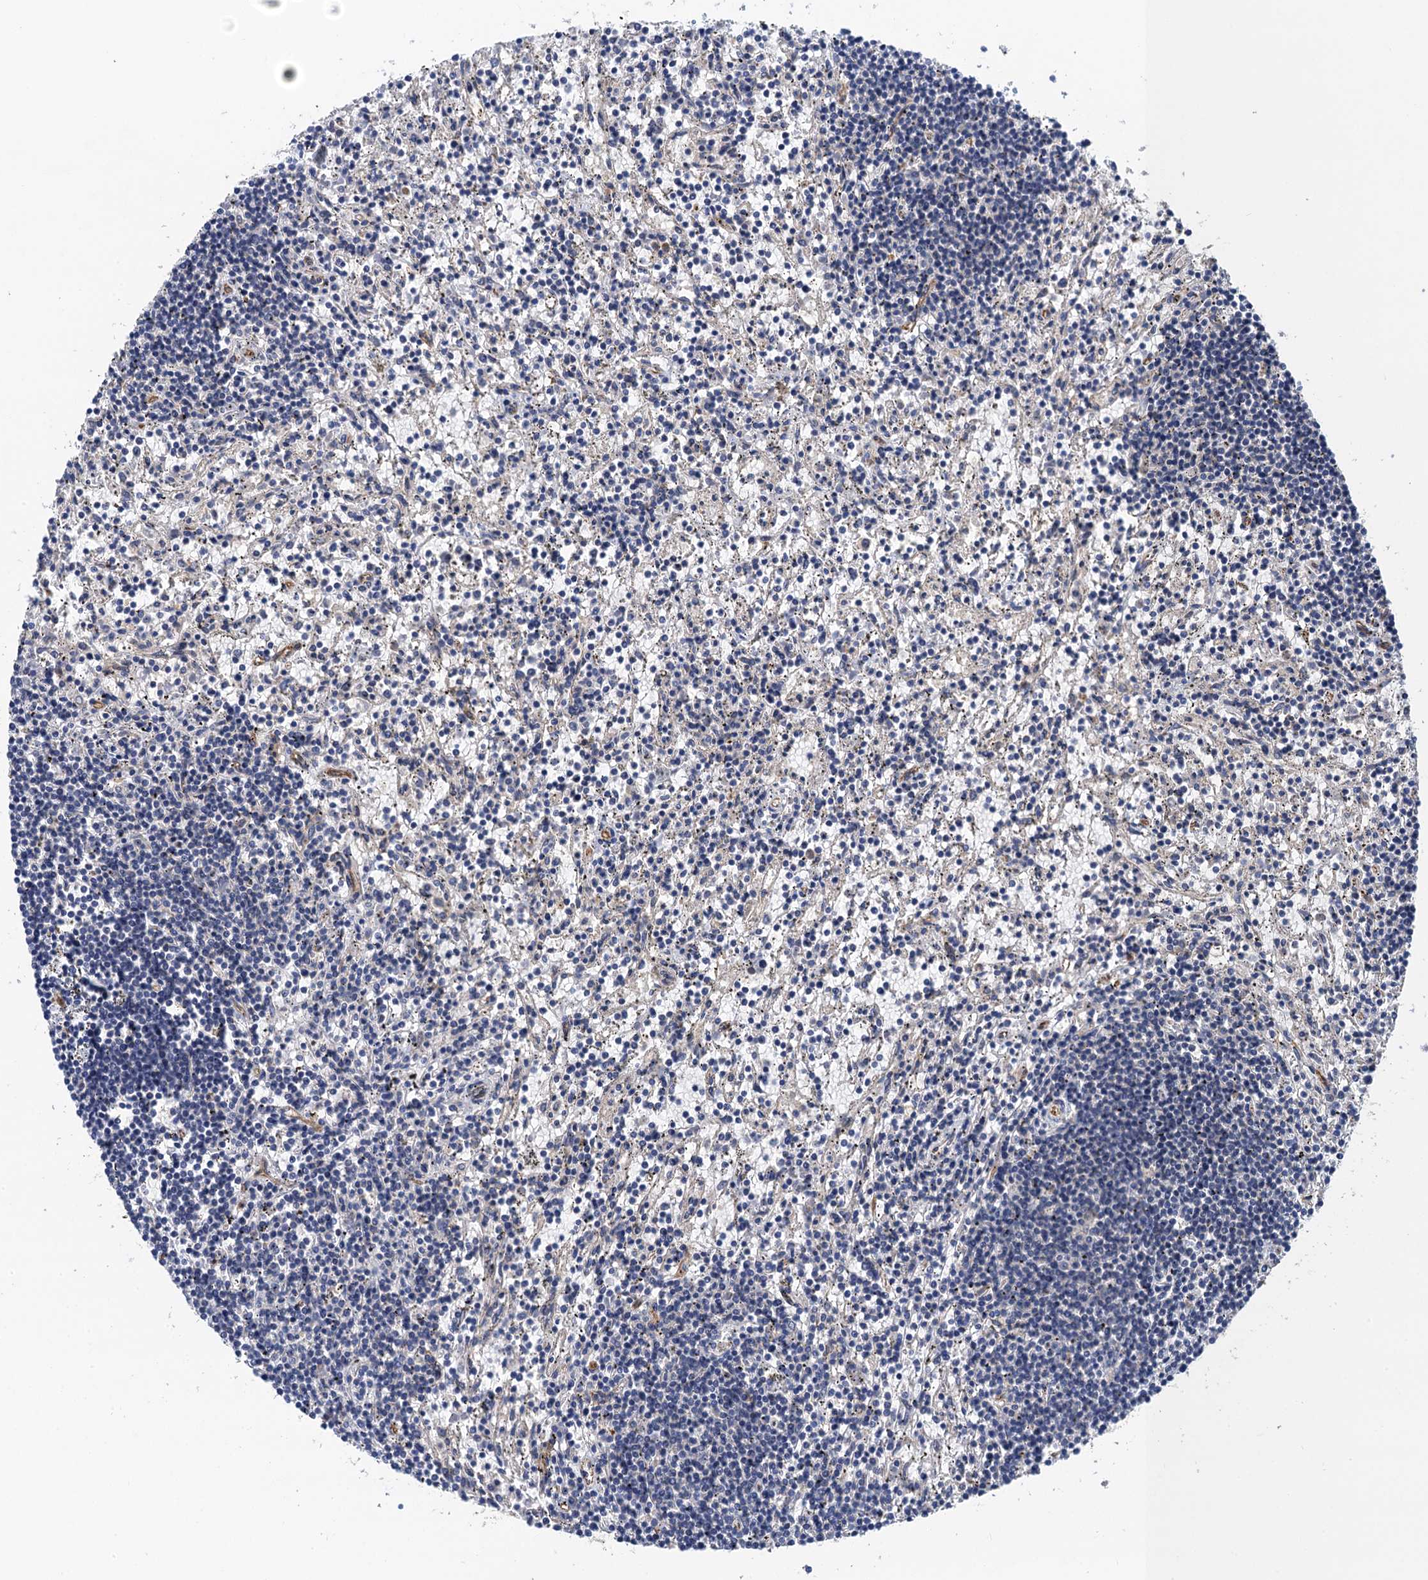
{"staining": {"intensity": "negative", "quantity": "none", "location": "none"}, "tissue": "lymphoma", "cell_type": "Tumor cells", "image_type": "cancer", "snomed": [{"axis": "morphology", "description": "Malignant lymphoma, non-Hodgkin's type, Low grade"}, {"axis": "topography", "description": "Spleen"}], "caption": "Low-grade malignant lymphoma, non-Hodgkin's type was stained to show a protein in brown. There is no significant staining in tumor cells.", "gene": "PJA2", "patient": {"sex": "male", "age": 76}}